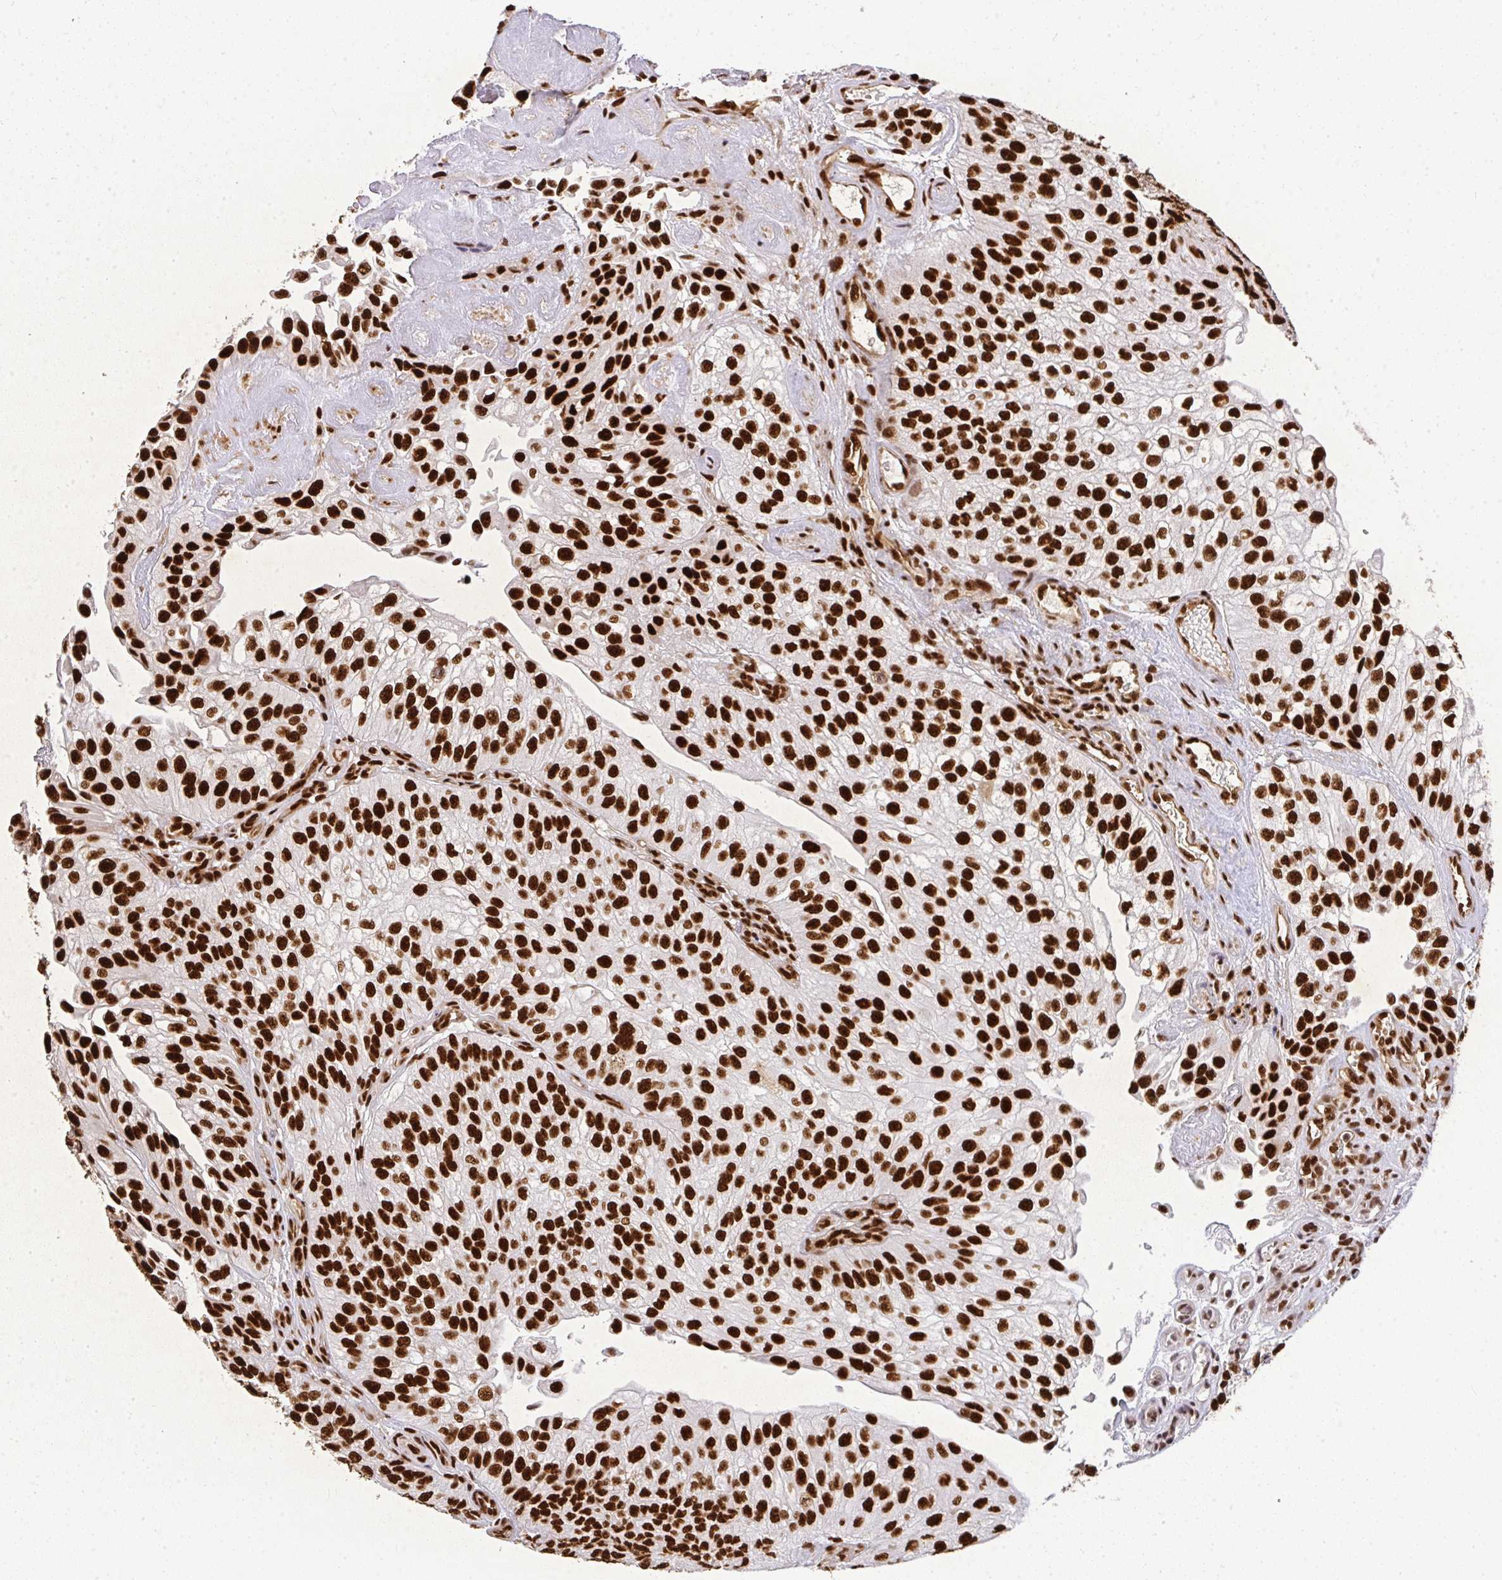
{"staining": {"intensity": "strong", "quantity": ">75%", "location": "nuclear"}, "tissue": "urothelial cancer", "cell_type": "Tumor cells", "image_type": "cancer", "snomed": [{"axis": "morphology", "description": "Urothelial carcinoma, NOS"}, {"axis": "topography", "description": "Urinary bladder"}], "caption": "Strong nuclear protein positivity is identified in about >75% of tumor cells in transitional cell carcinoma.", "gene": "U2AF1", "patient": {"sex": "male", "age": 87}}